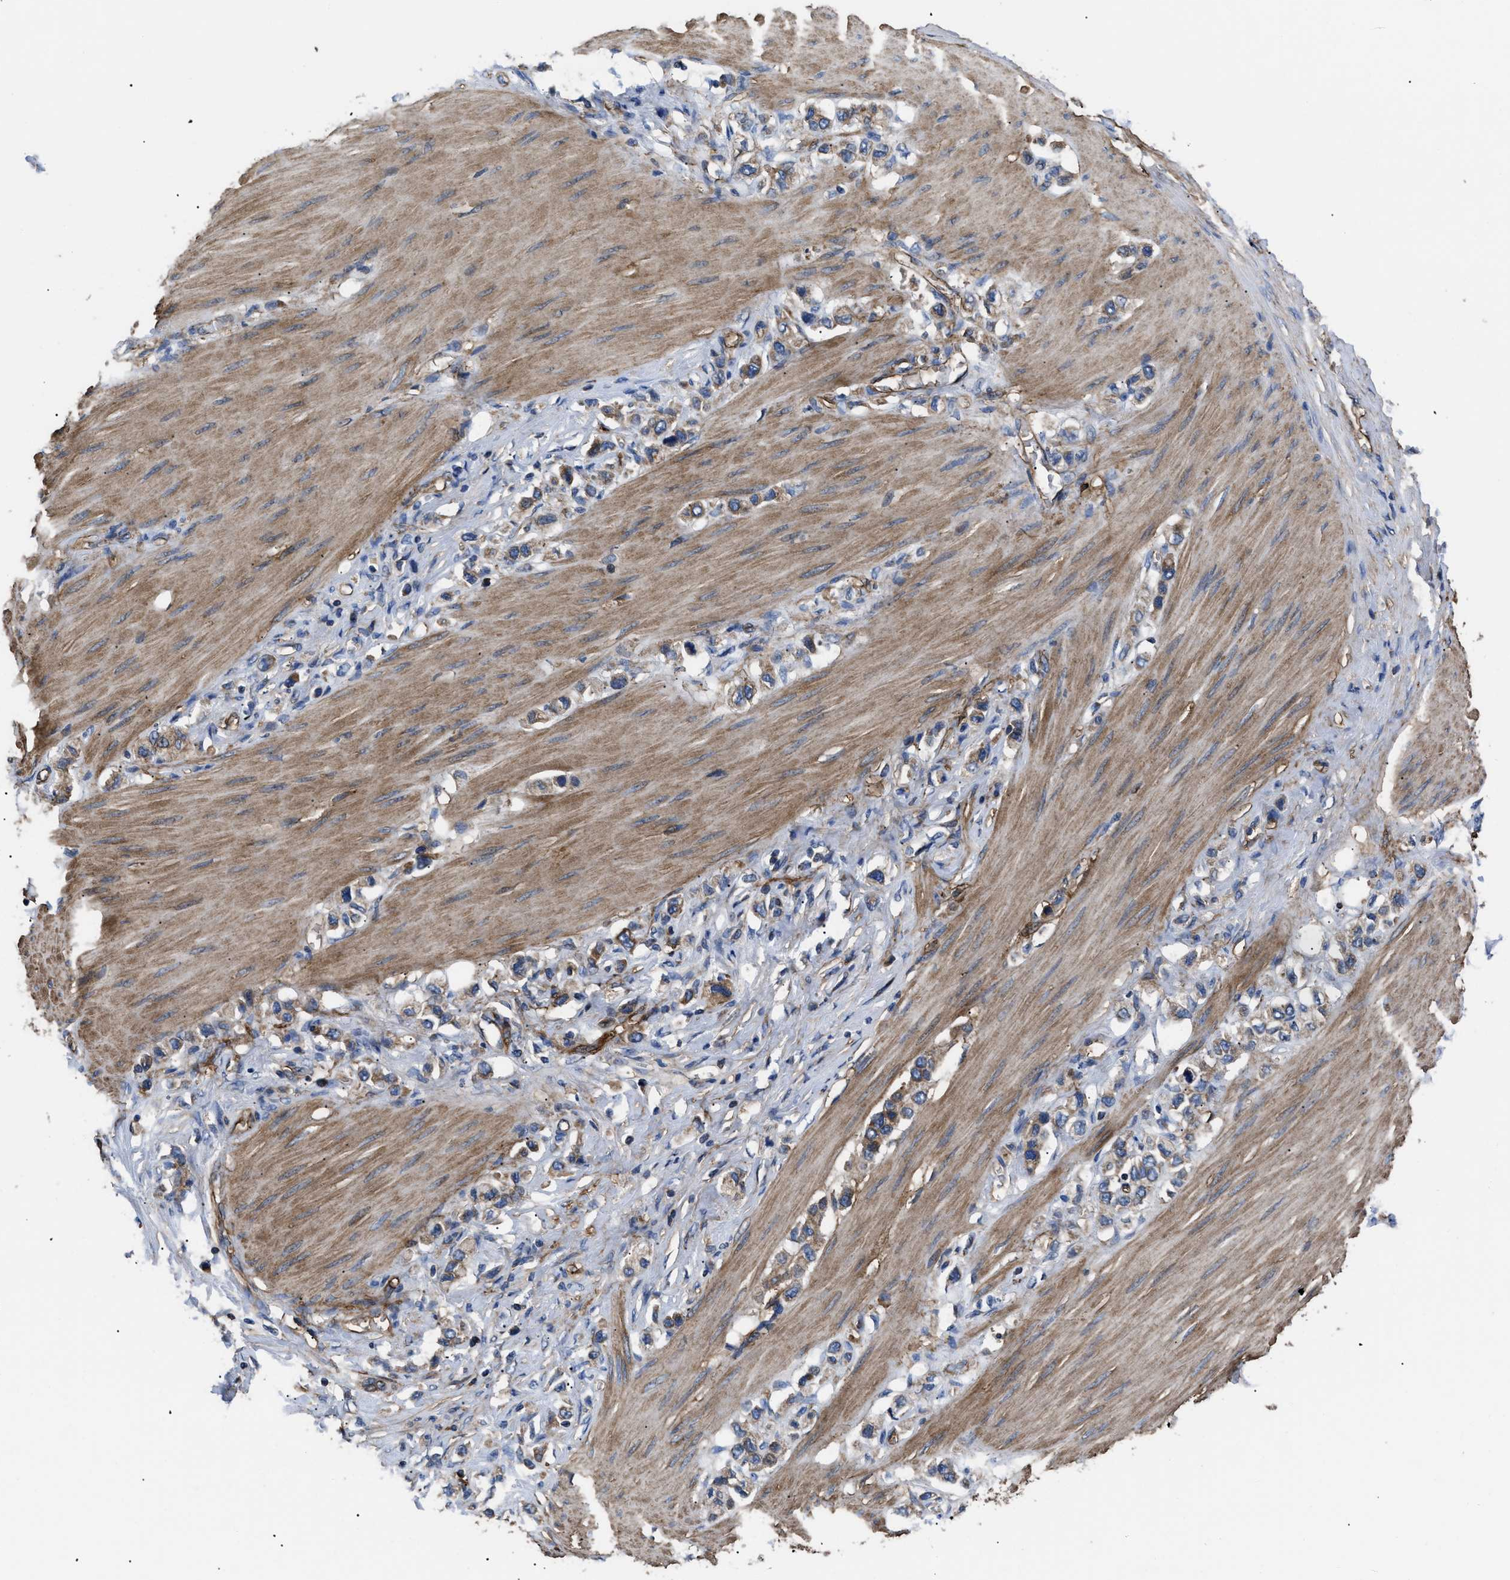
{"staining": {"intensity": "weak", "quantity": ">75%", "location": "cytoplasmic/membranous"}, "tissue": "stomach cancer", "cell_type": "Tumor cells", "image_type": "cancer", "snomed": [{"axis": "morphology", "description": "Adenocarcinoma, NOS"}, {"axis": "topography", "description": "Stomach"}], "caption": "Protein expression analysis of adenocarcinoma (stomach) demonstrates weak cytoplasmic/membranous positivity in about >75% of tumor cells.", "gene": "NT5E", "patient": {"sex": "female", "age": 65}}